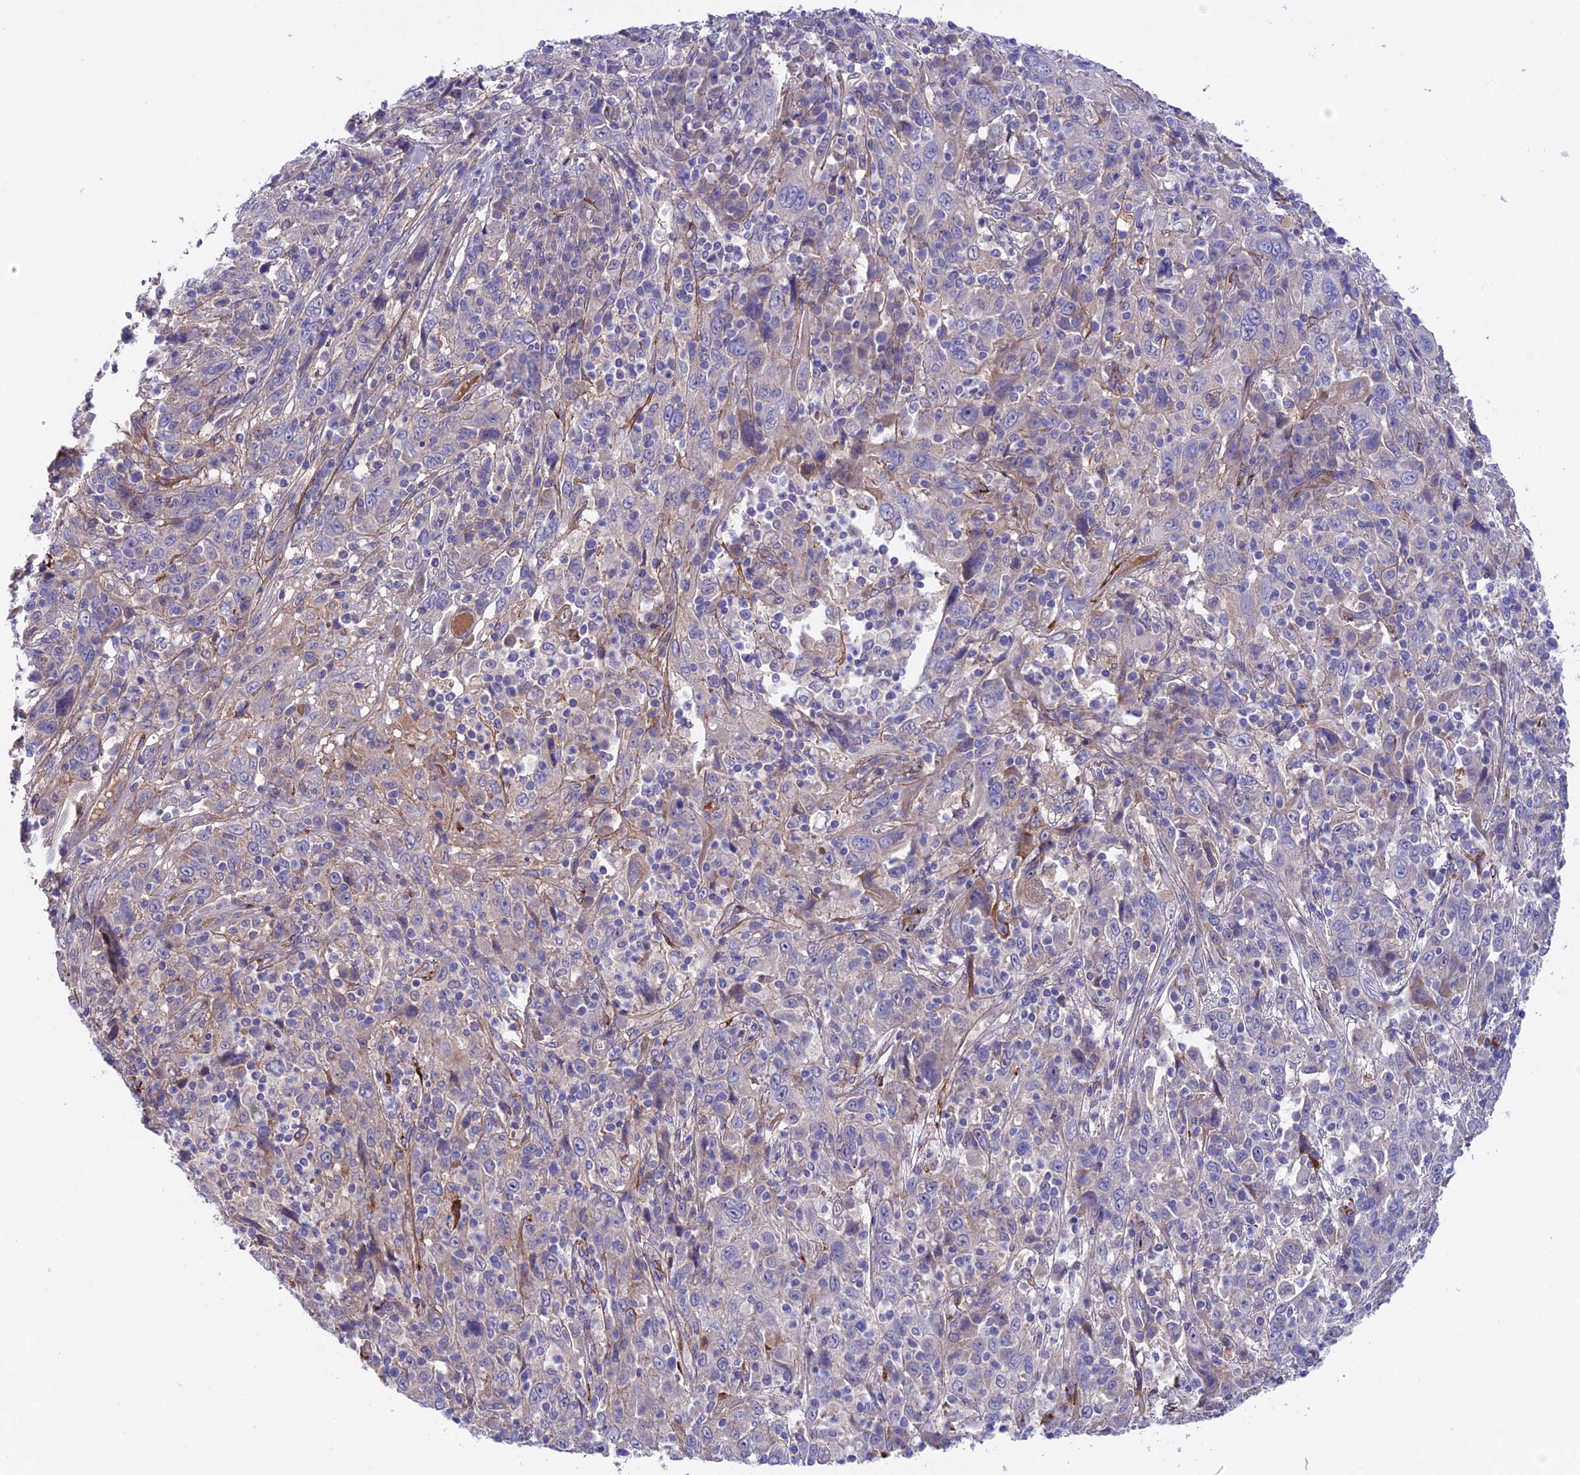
{"staining": {"intensity": "negative", "quantity": "none", "location": "none"}, "tissue": "cervical cancer", "cell_type": "Tumor cells", "image_type": "cancer", "snomed": [{"axis": "morphology", "description": "Squamous cell carcinoma, NOS"}, {"axis": "topography", "description": "Cervix"}], "caption": "Cervical cancer was stained to show a protein in brown. There is no significant staining in tumor cells. The staining was performed using DAB to visualize the protein expression in brown, while the nuclei were stained in blue with hematoxylin (Magnification: 20x).", "gene": "COL4A3", "patient": {"sex": "female", "age": 46}}